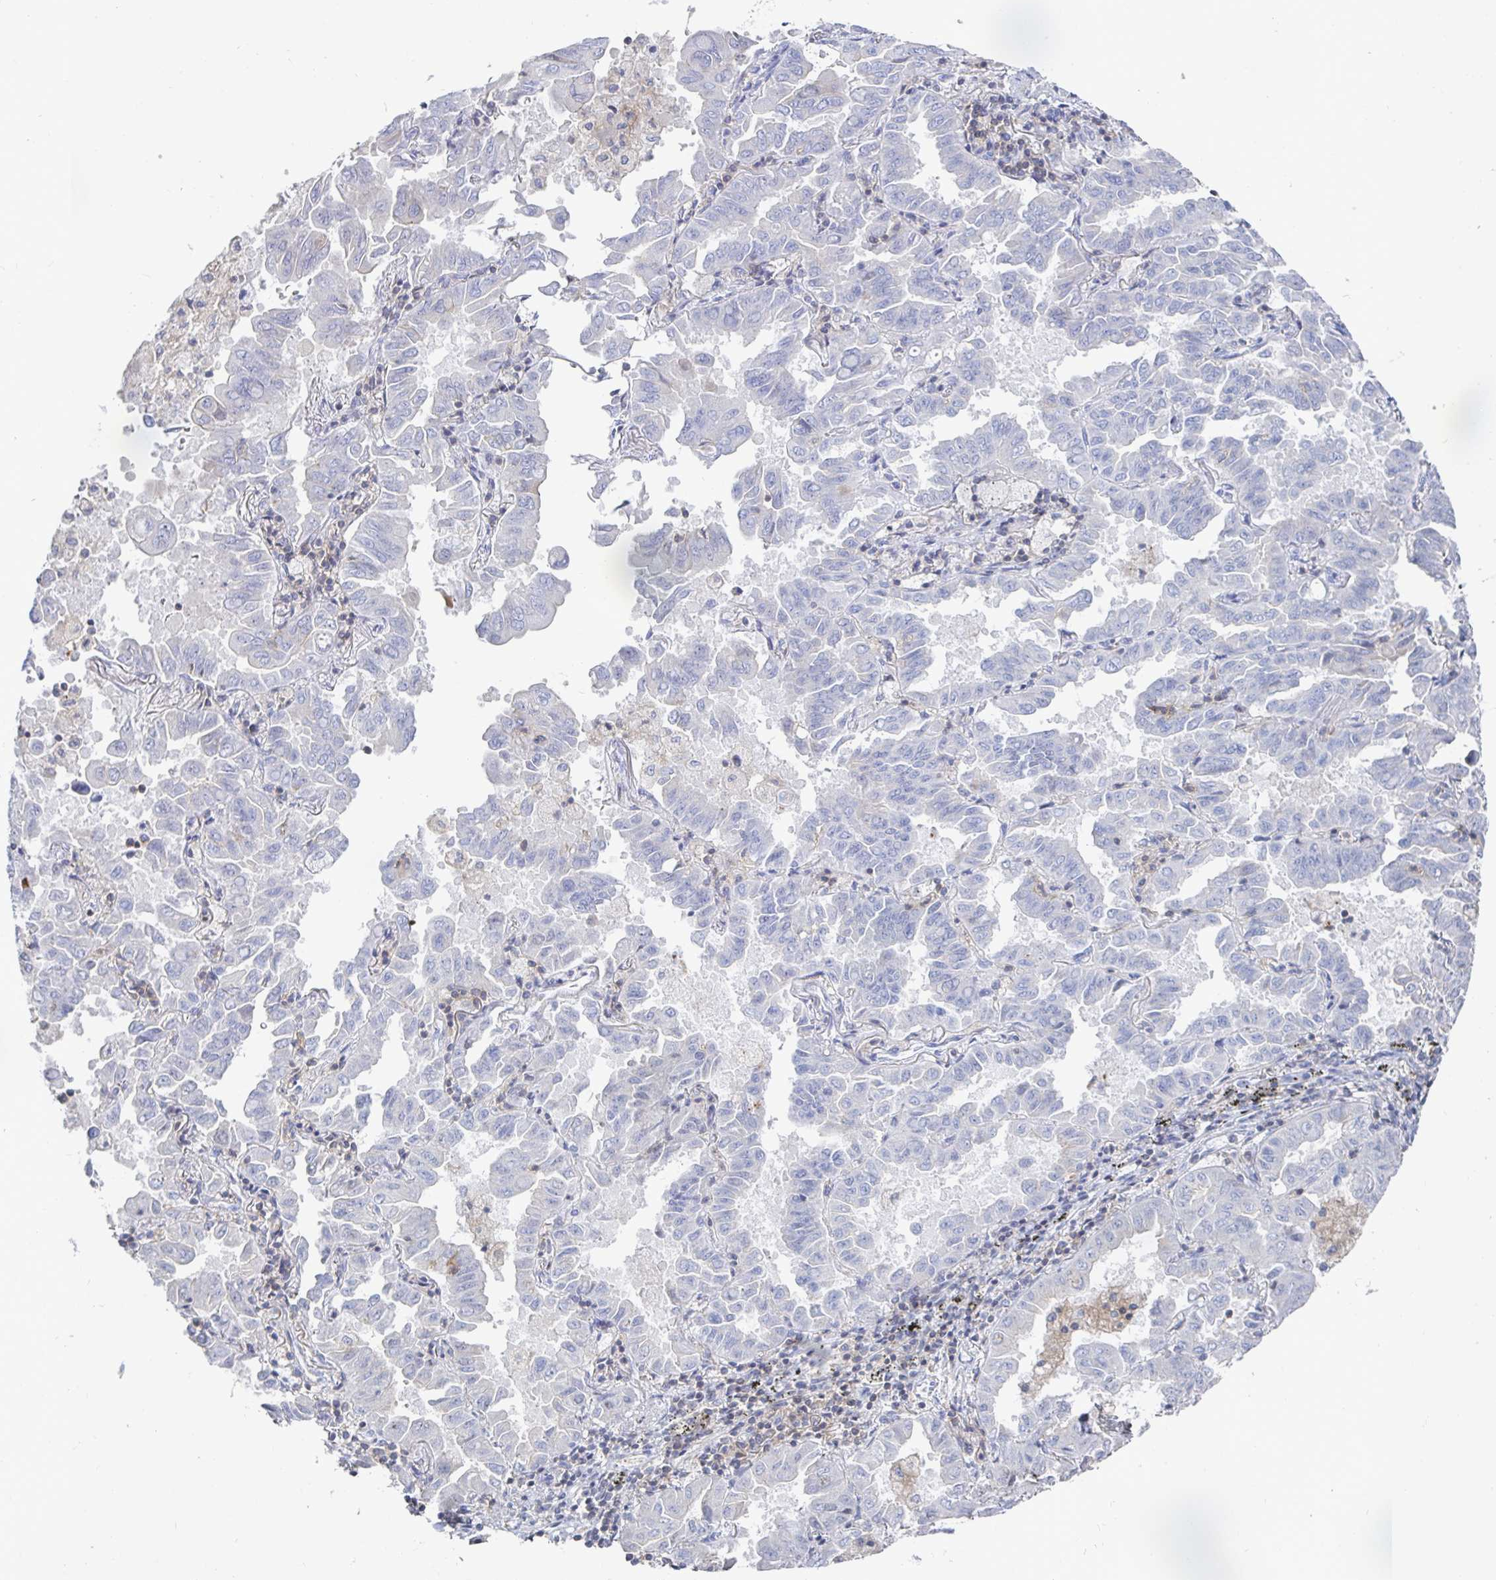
{"staining": {"intensity": "negative", "quantity": "none", "location": "none"}, "tissue": "lung cancer", "cell_type": "Tumor cells", "image_type": "cancer", "snomed": [{"axis": "morphology", "description": "Adenocarcinoma, NOS"}, {"axis": "topography", "description": "Lung"}], "caption": "The histopathology image reveals no significant positivity in tumor cells of adenocarcinoma (lung). (Immunohistochemistry, brightfield microscopy, high magnification).", "gene": "PIK3CD", "patient": {"sex": "male", "age": 64}}